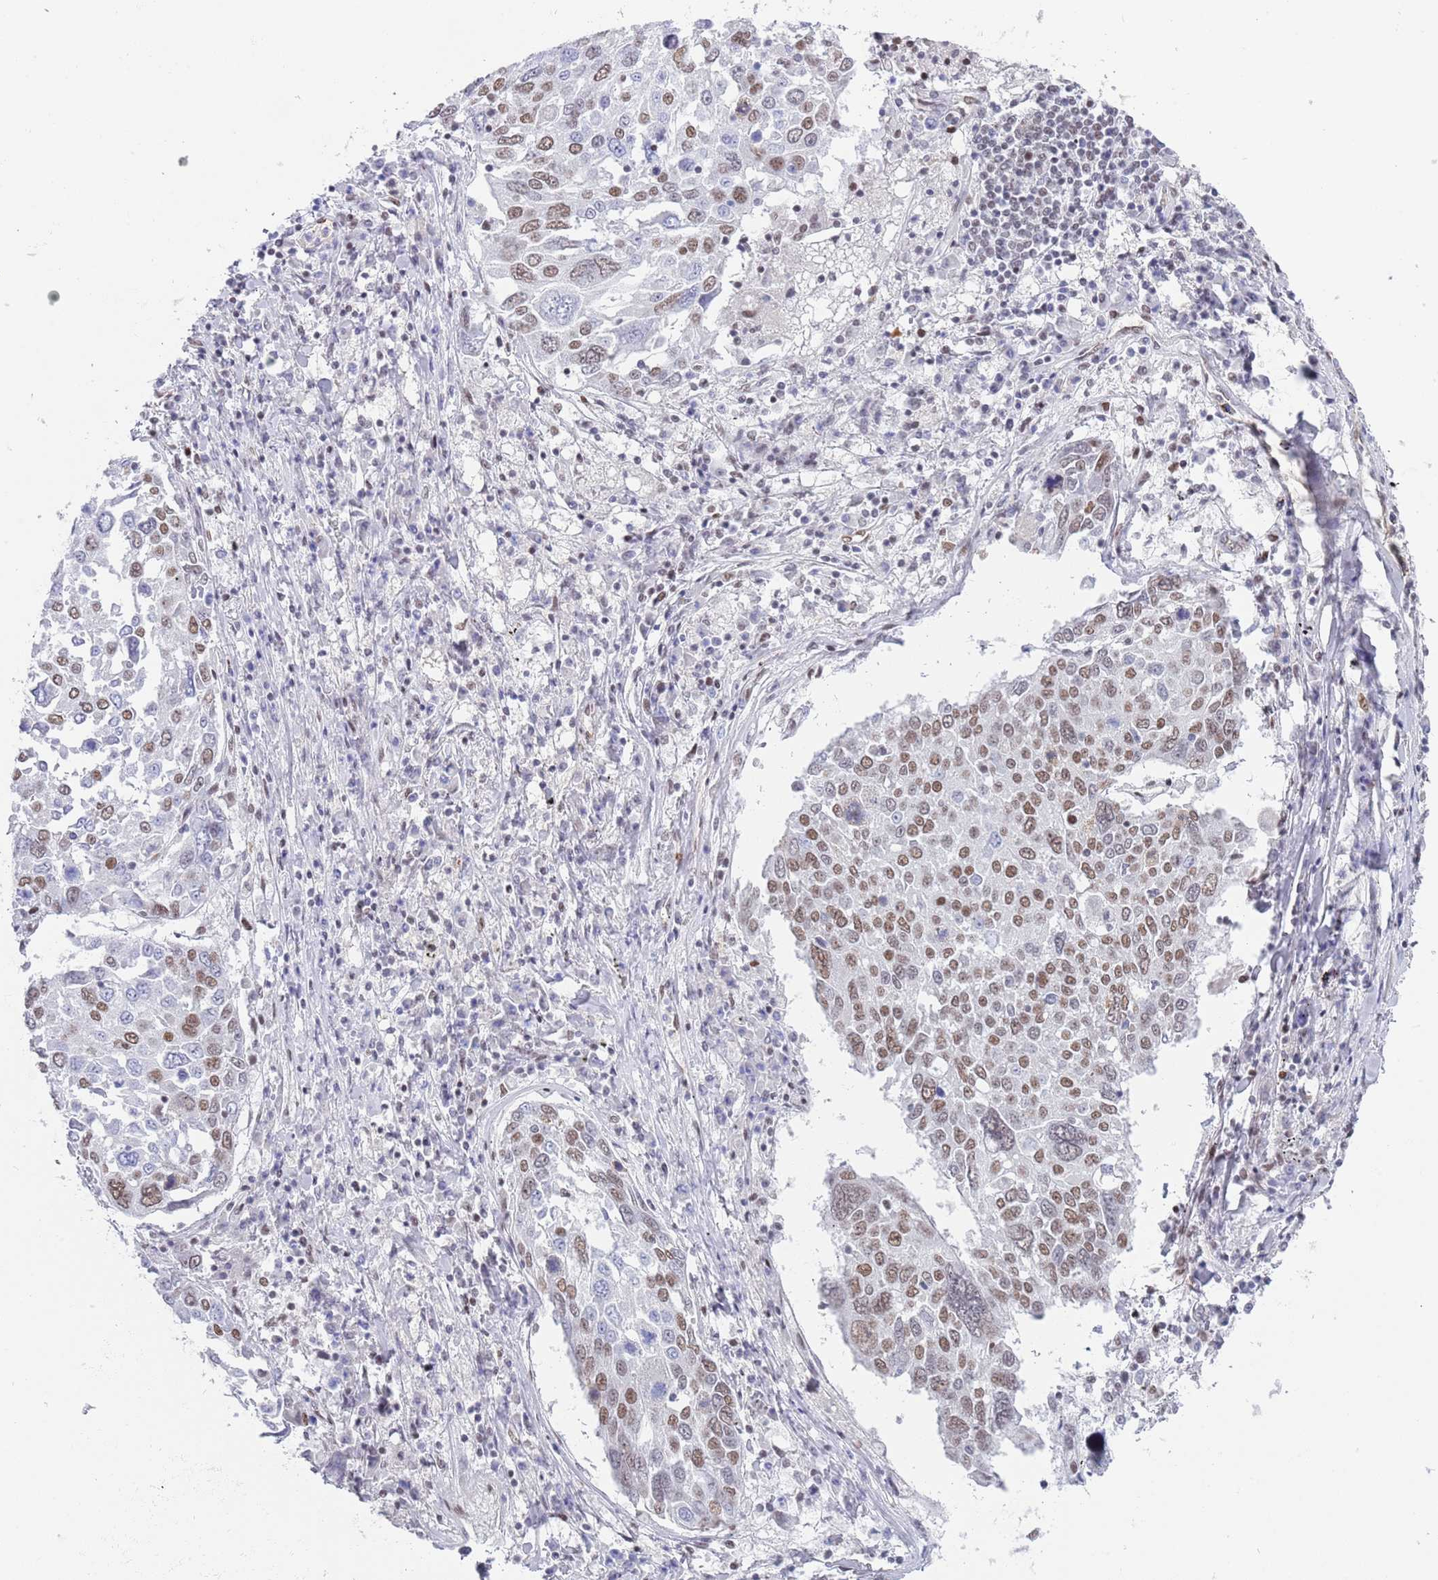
{"staining": {"intensity": "moderate", "quantity": ">75%", "location": "nuclear"}, "tissue": "lung cancer", "cell_type": "Tumor cells", "image_type": "cancer", "snomed": [{"axis": "morphology", "description": "Squamous cell carcinoma, NOS"}, {"axis": "topography", "description": "Lung"}], "caption": "Immunohistochemistry (IHC) (DAB) staining of lung cancer shows moderate nuclear protein expression in approximately >75% of tumor cells.", "gene": "ZNF382", "patient": {"sex": "male", "age": 65}}